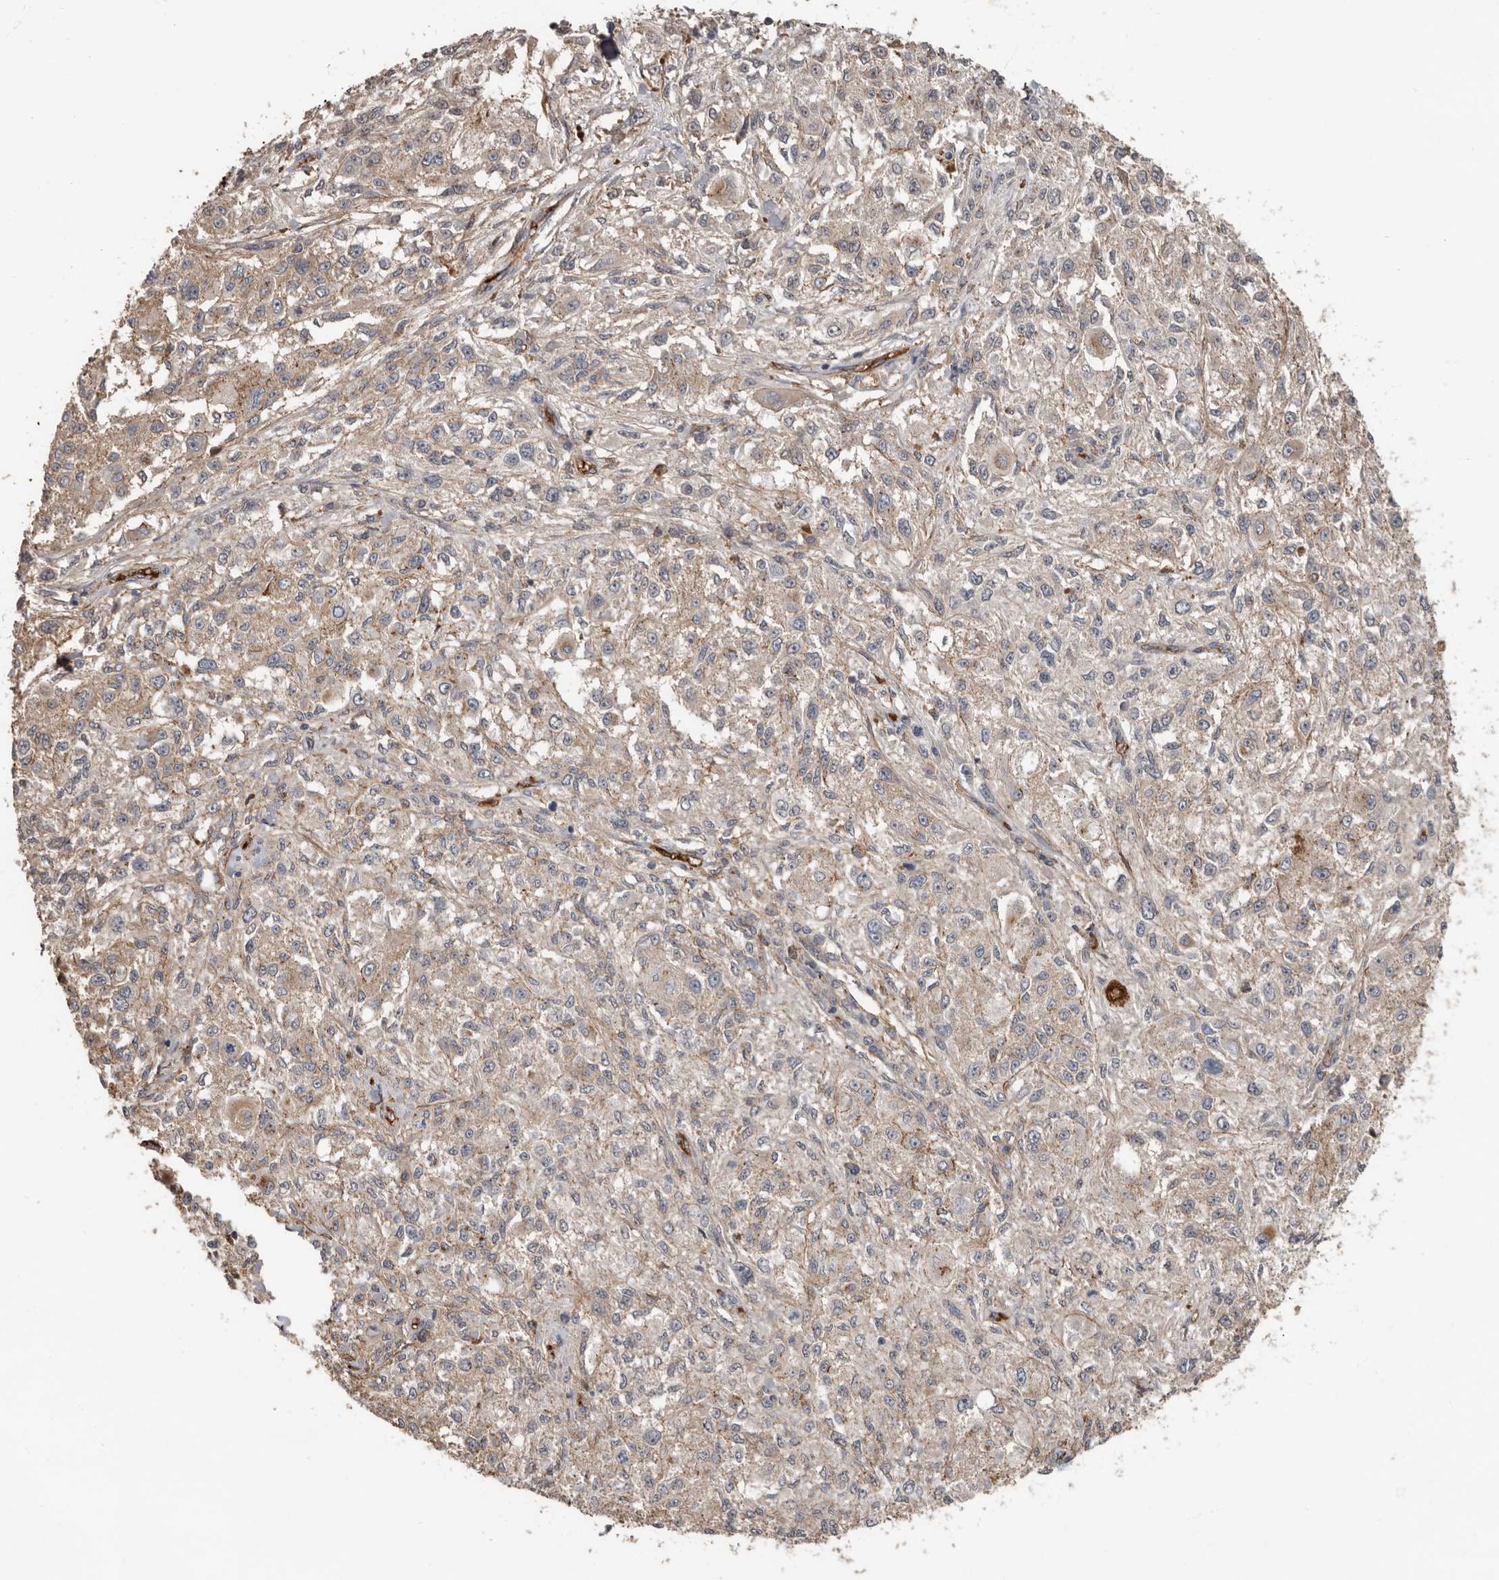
{"staining": {"intensity": "weak", "quantity": "25%-75%", "location": "cytoplasmic/membranous"}, "tissue": "melanoma", "cell_type": "Tumor cells", "image_type": "cancer", "snomed": [{"axis": "morphology", "description": "Necrosis, NOS"}, {"axis": "morphology", "description": "Malignant melanoma, NOS"}, {"axis": "topography", "description": "Skin"}], "caption": "IHC (DAB) staining of human malignant melanoma exhibits weak cytoplasmic/membranous protein positivity in approximately 25%-75% of tumor cells.", "gene": "LRGUK", "patient": {"sex": "female", "age": 87}}